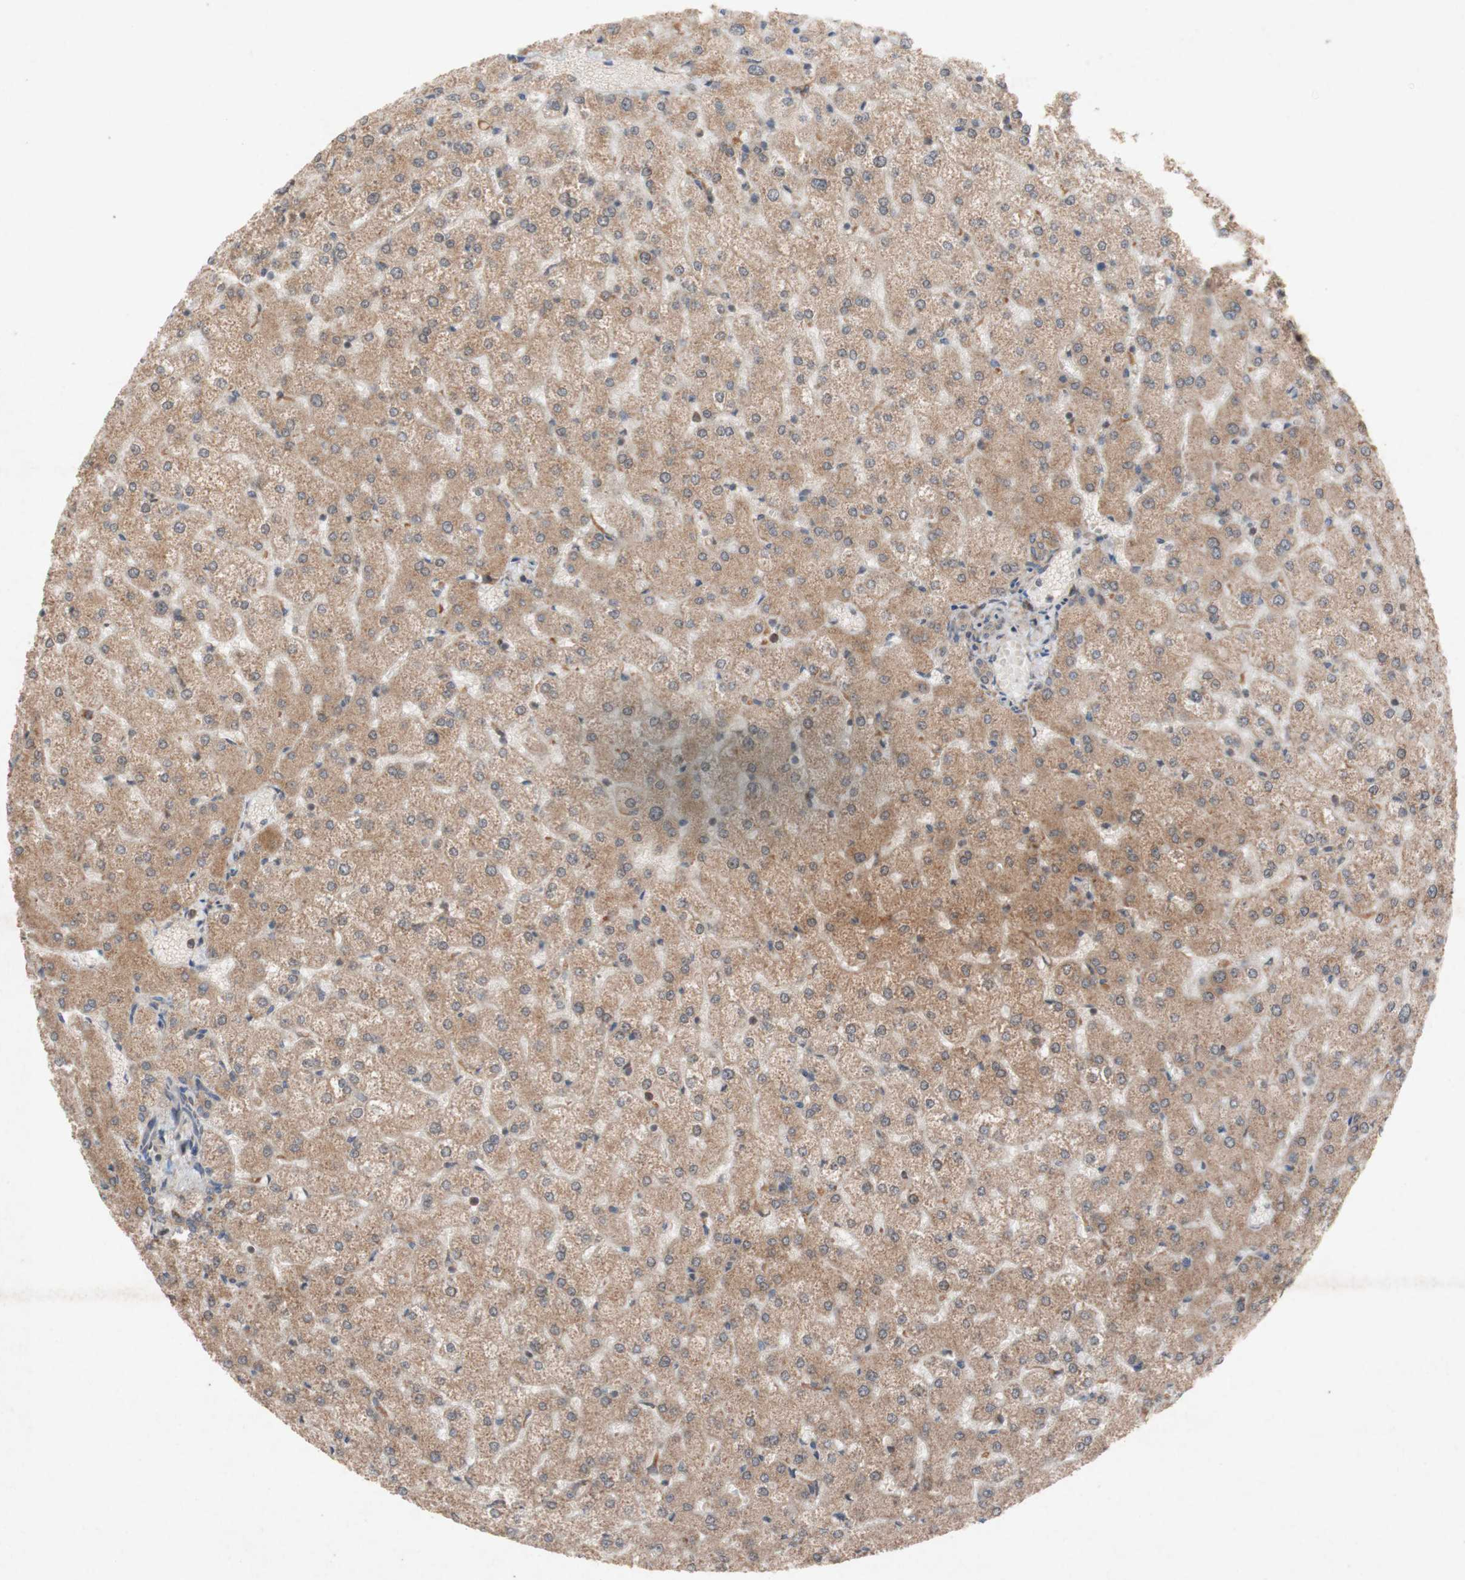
{"staining": {"intensity": "weak", "quantity": ">75%", "location": "cytoplasmic/membranous"}, "tissue": "liver", "cell_type": "Cholangiocytes", "image_type": "normal", "snomed": [{"axis": "morphology", "description": "Normal tissue, NOS"}, {"axis": "topography", "description": "Liver"}], "caption": "IHC micrograph of benign liver: human liver stained using IHC displays low levels of weak protein expression localized specifically in the cytoplasmic/membranous of cholangiocytes, appearing as a cytoplasmic/membranous brown color.", "gene": "ATP6V1F", "patient": {"sex": "female", "age": 32}}